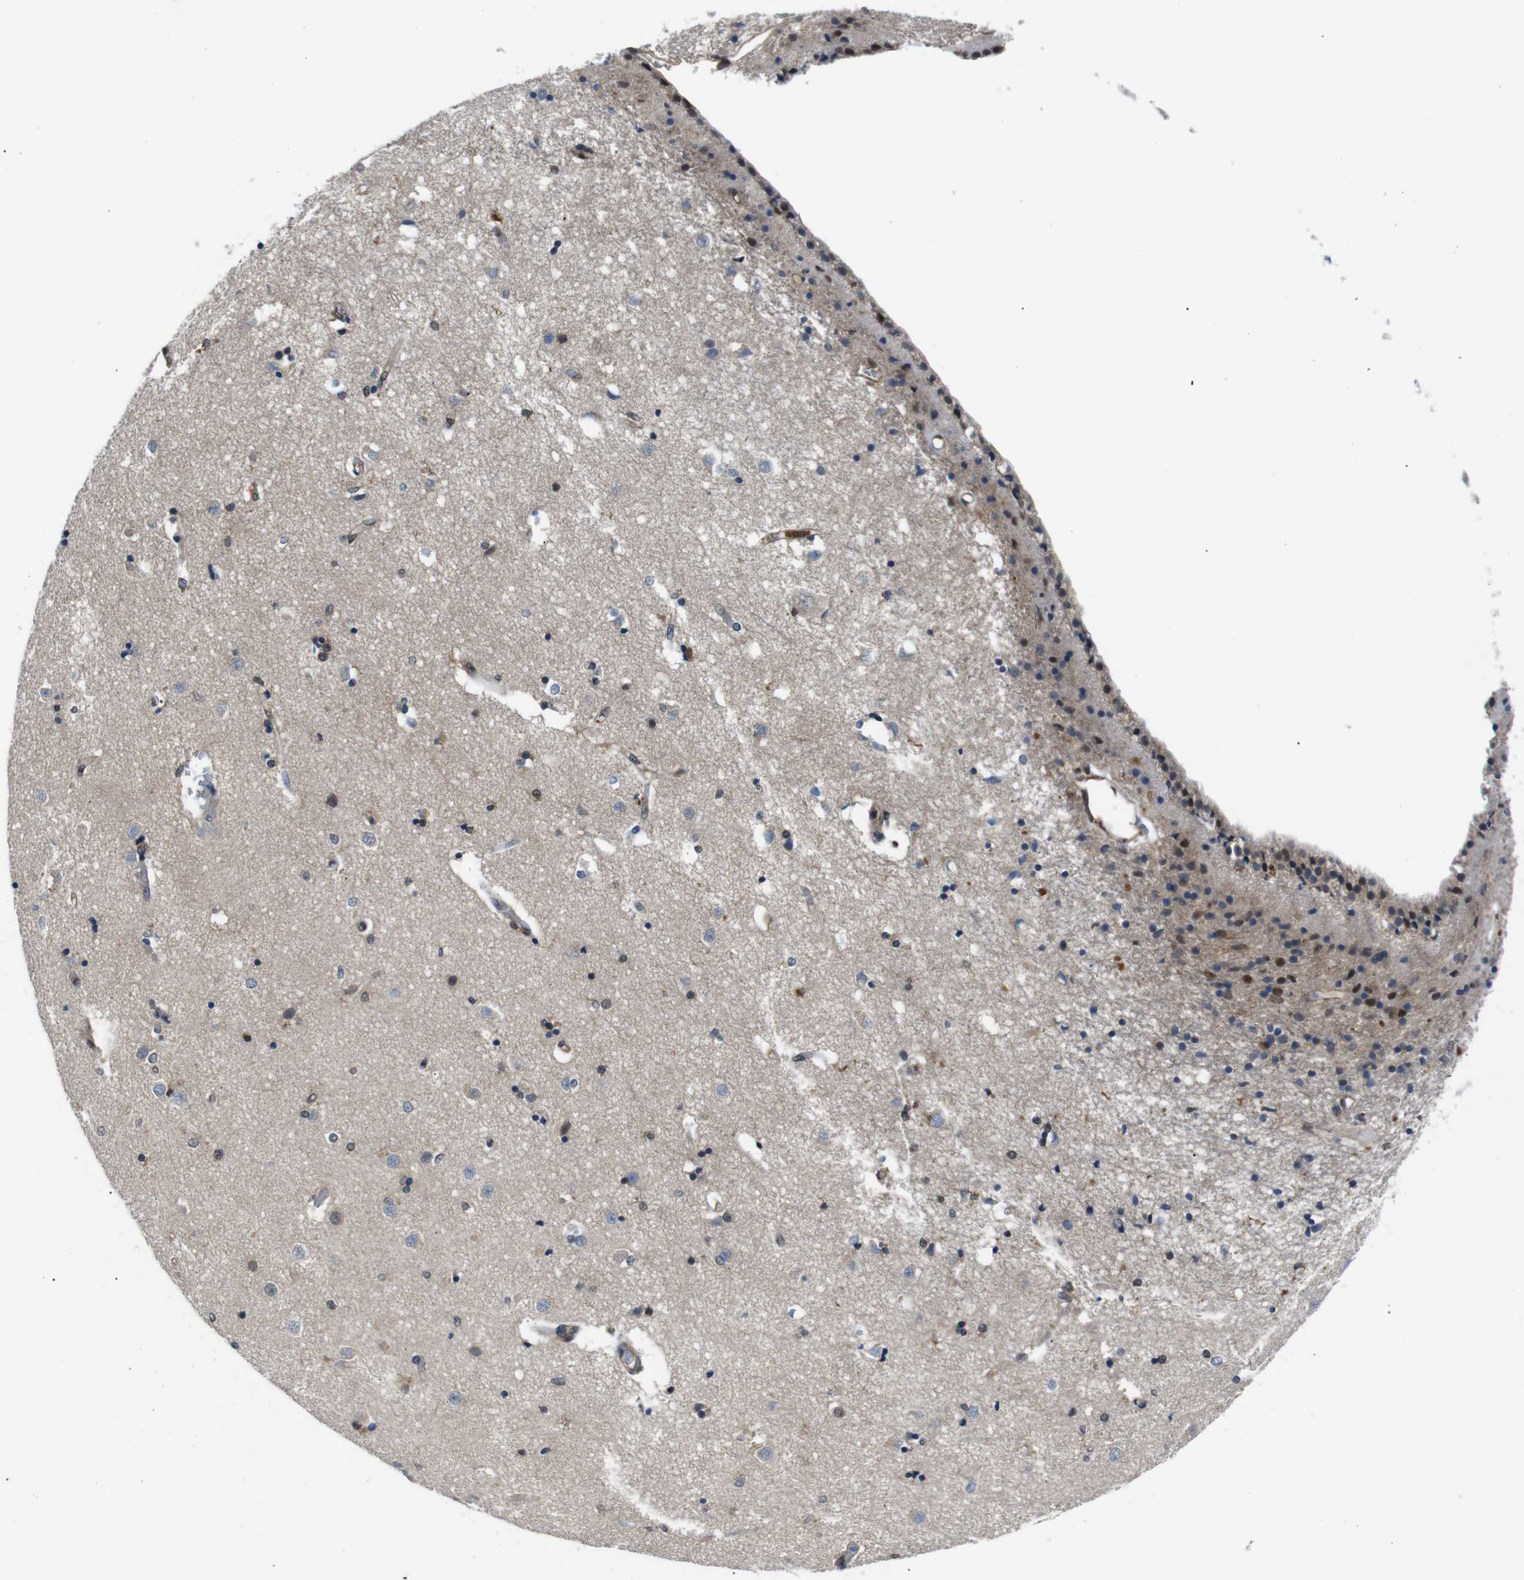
{"staining": {"intensity": "moderate", "quantity": "25%-75%", "location": "cytoplasmic/membranous,nuclear"}, "tissue": "caudate", "cell_type": "Glial cells", "image_type": "normal", "snomed": [{"axis": "morphology", "description": "Normal tissue, NOS"}, {"axis": "topography", "description": "Lateral ventricle wall"}], "caption": "Approximately 25%-75% of glial cells in benign human caudate exhibit moderate cytoplasmic/membranous,nuclear protein positivity as visualized by brown immunohistochemical staining.", "gene": "UBXN1", "patient": {"sex": "female", "age": 54}}